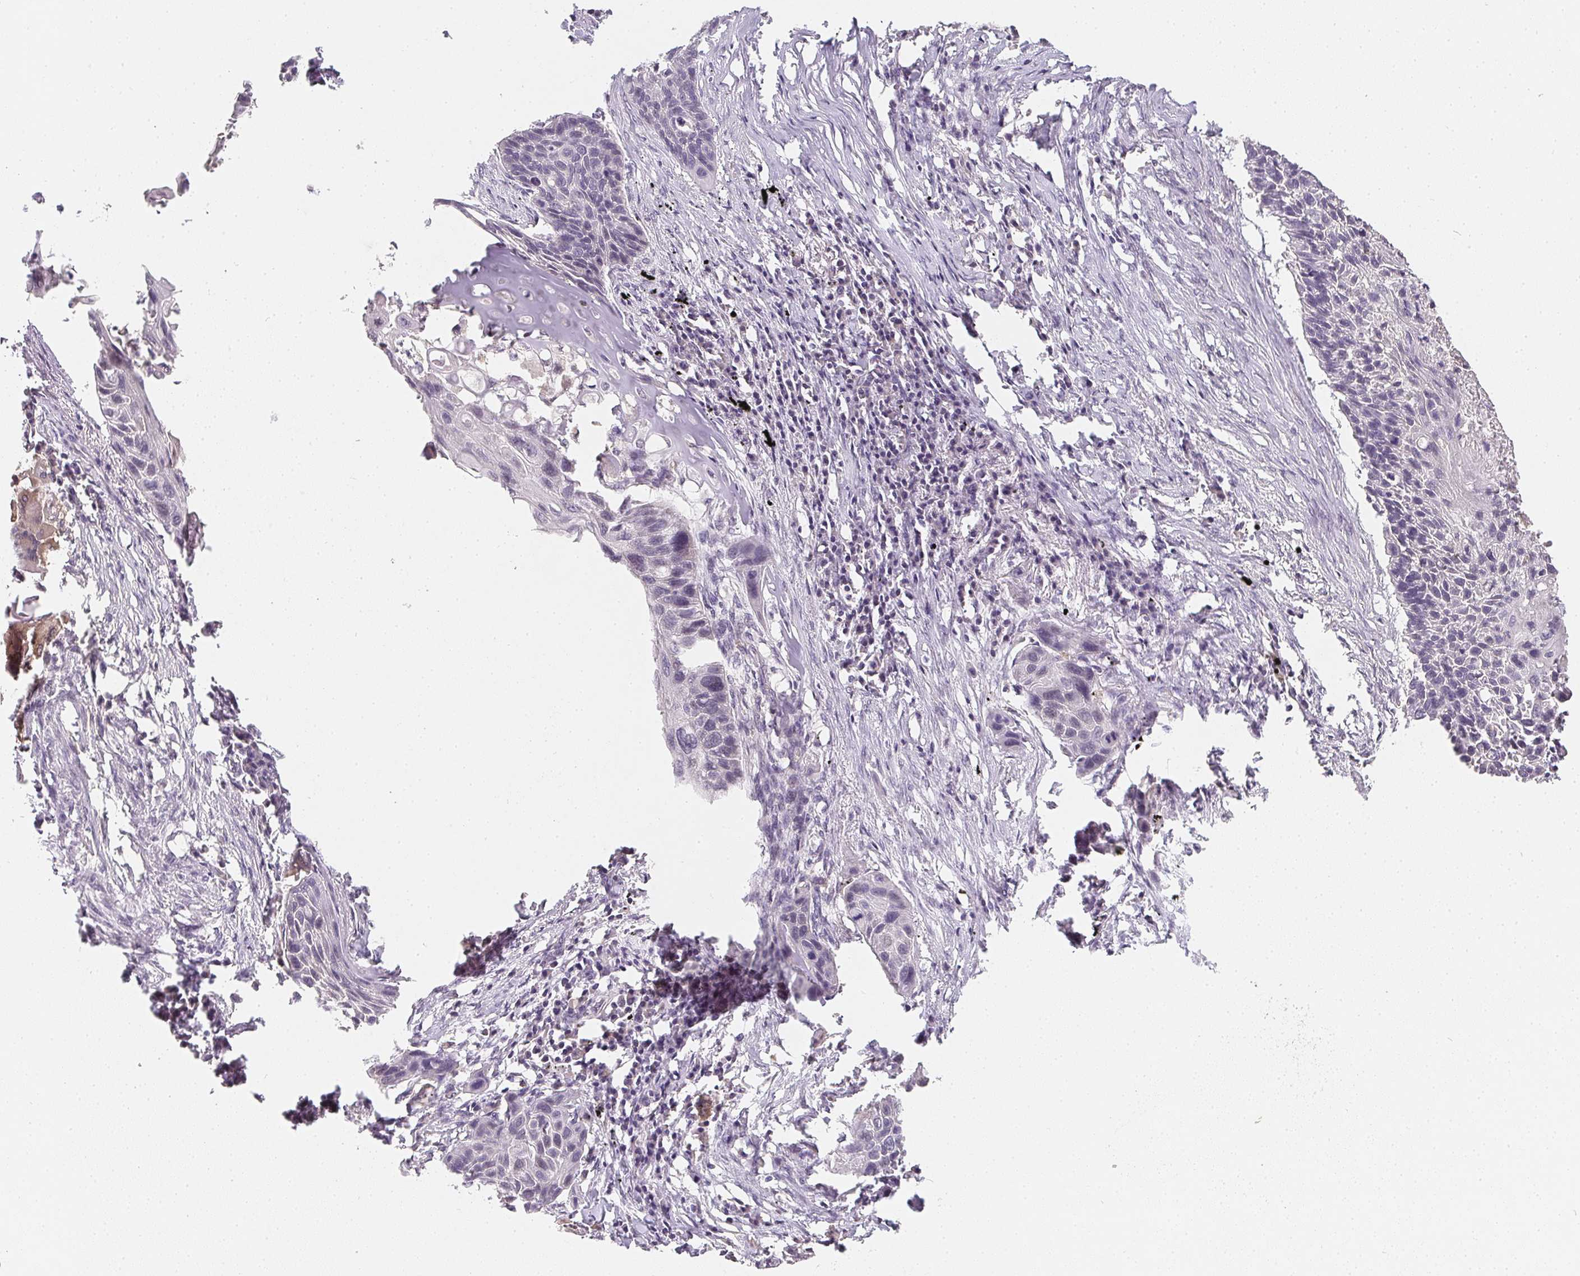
{"staining": {"intensity": "negative", "quantity": "none", "location": "none"}, "tissue": "lung cancer", "cell_type": "Tumor cells", "image_type": "cancer", "snomed": [{"axis": "morphology", "description": "Squamous cell carcinoma, NOS"}, {"axis": "topography", "description": "Lung"}], "caption": "There is no significant expression in tumor cells of lung cancer (squamous cell carcinoma).", "gene": "SOAT1", "patient": {"sex": "male", "age": 78}}